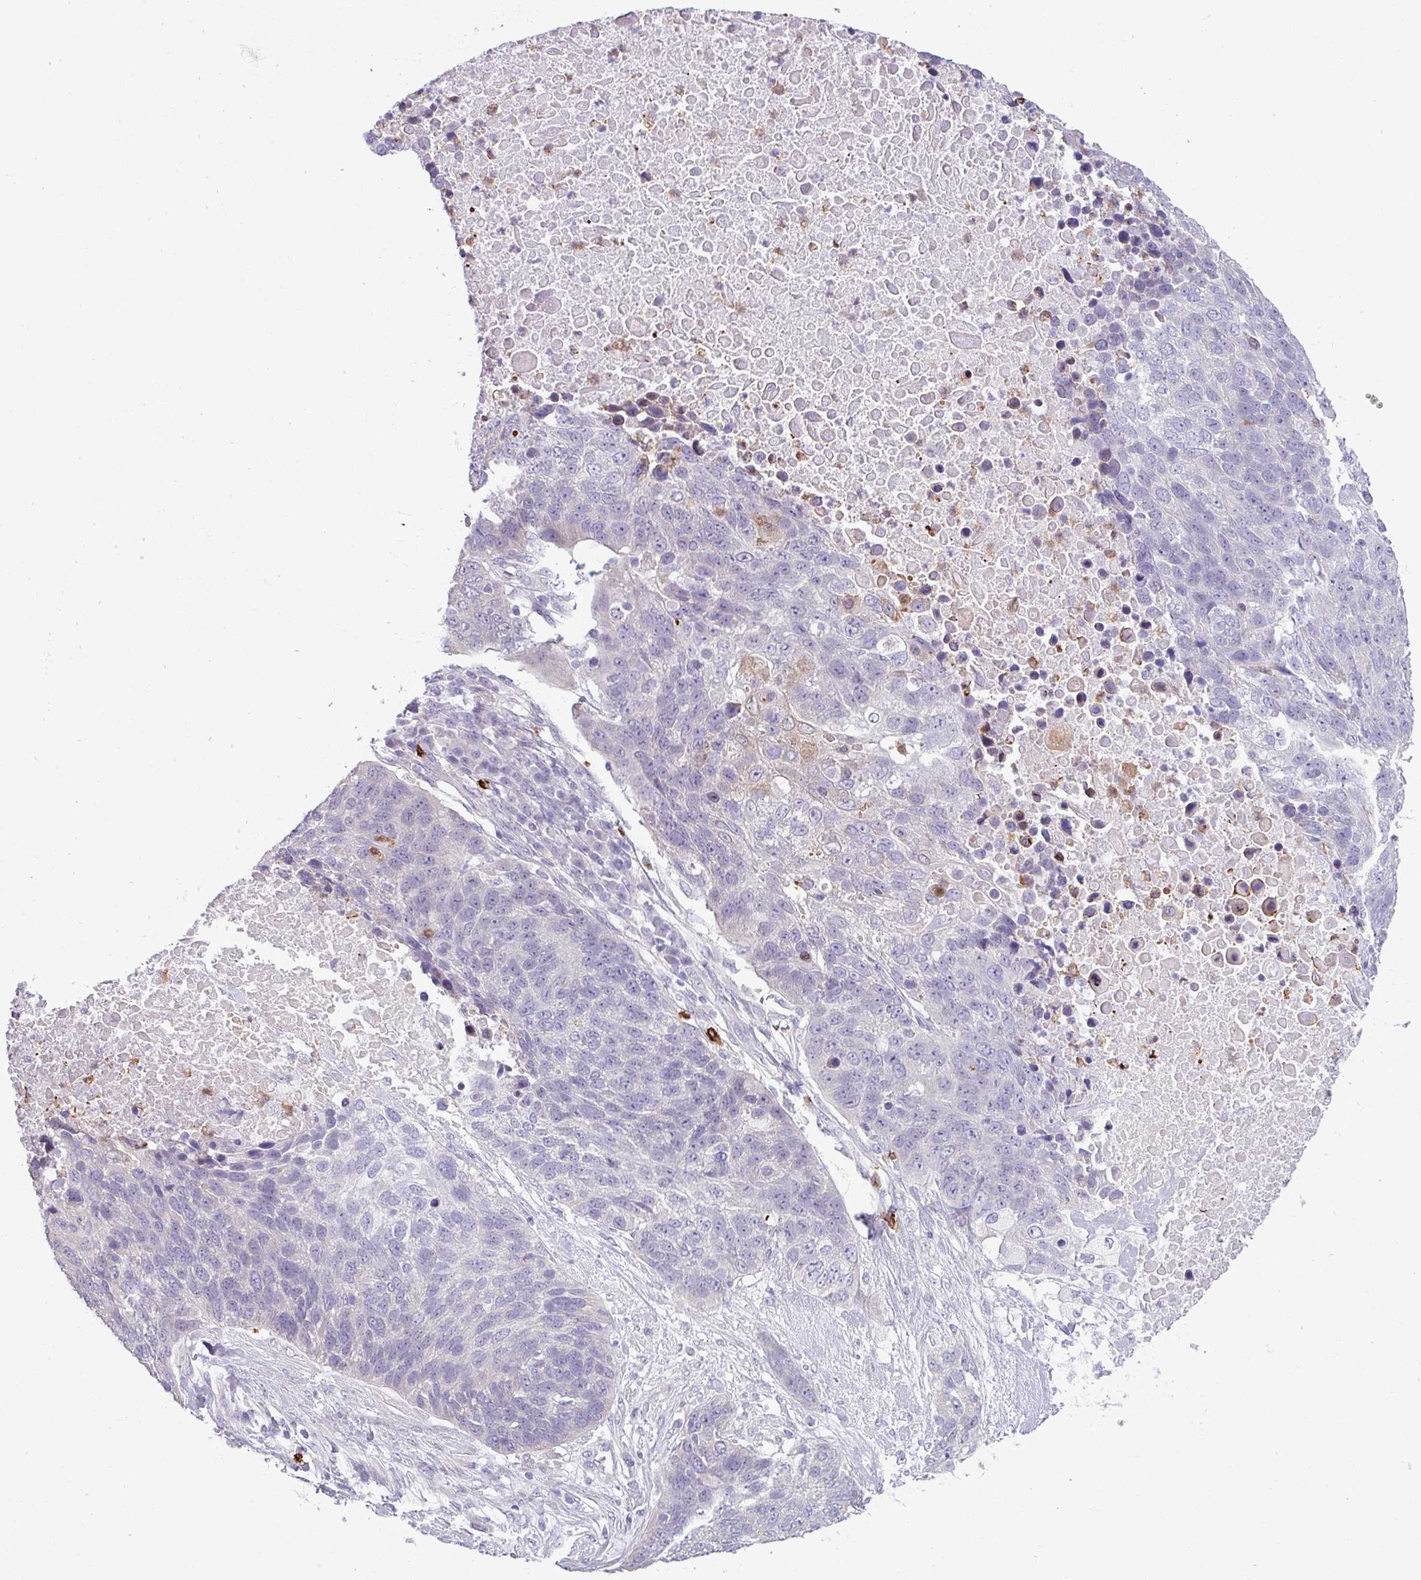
{"staining": {"intensity": "negative", "quantity": "none", "location": "none"}, "tissue": "lung cancer", "cell_type": "Tumor cells", "image_type": "cancer", "snomed": [{"axis": "morphology", "description": "Normal tissue, NOS"}, {"axis": "morphology", "description": "Squamous cell carcinoma, NOS"}, {"axis": "topography", "description": "Lymph node"}, {"axis": "topography", "description": "Lung"}], "caption": "Immunohistochemistry (IHC) of human squamous cell carcinoma (lung) exhibits no staining in tumor cells.", "gene": "TRIM39", "patient": {"sex": "male", "age": 66}}